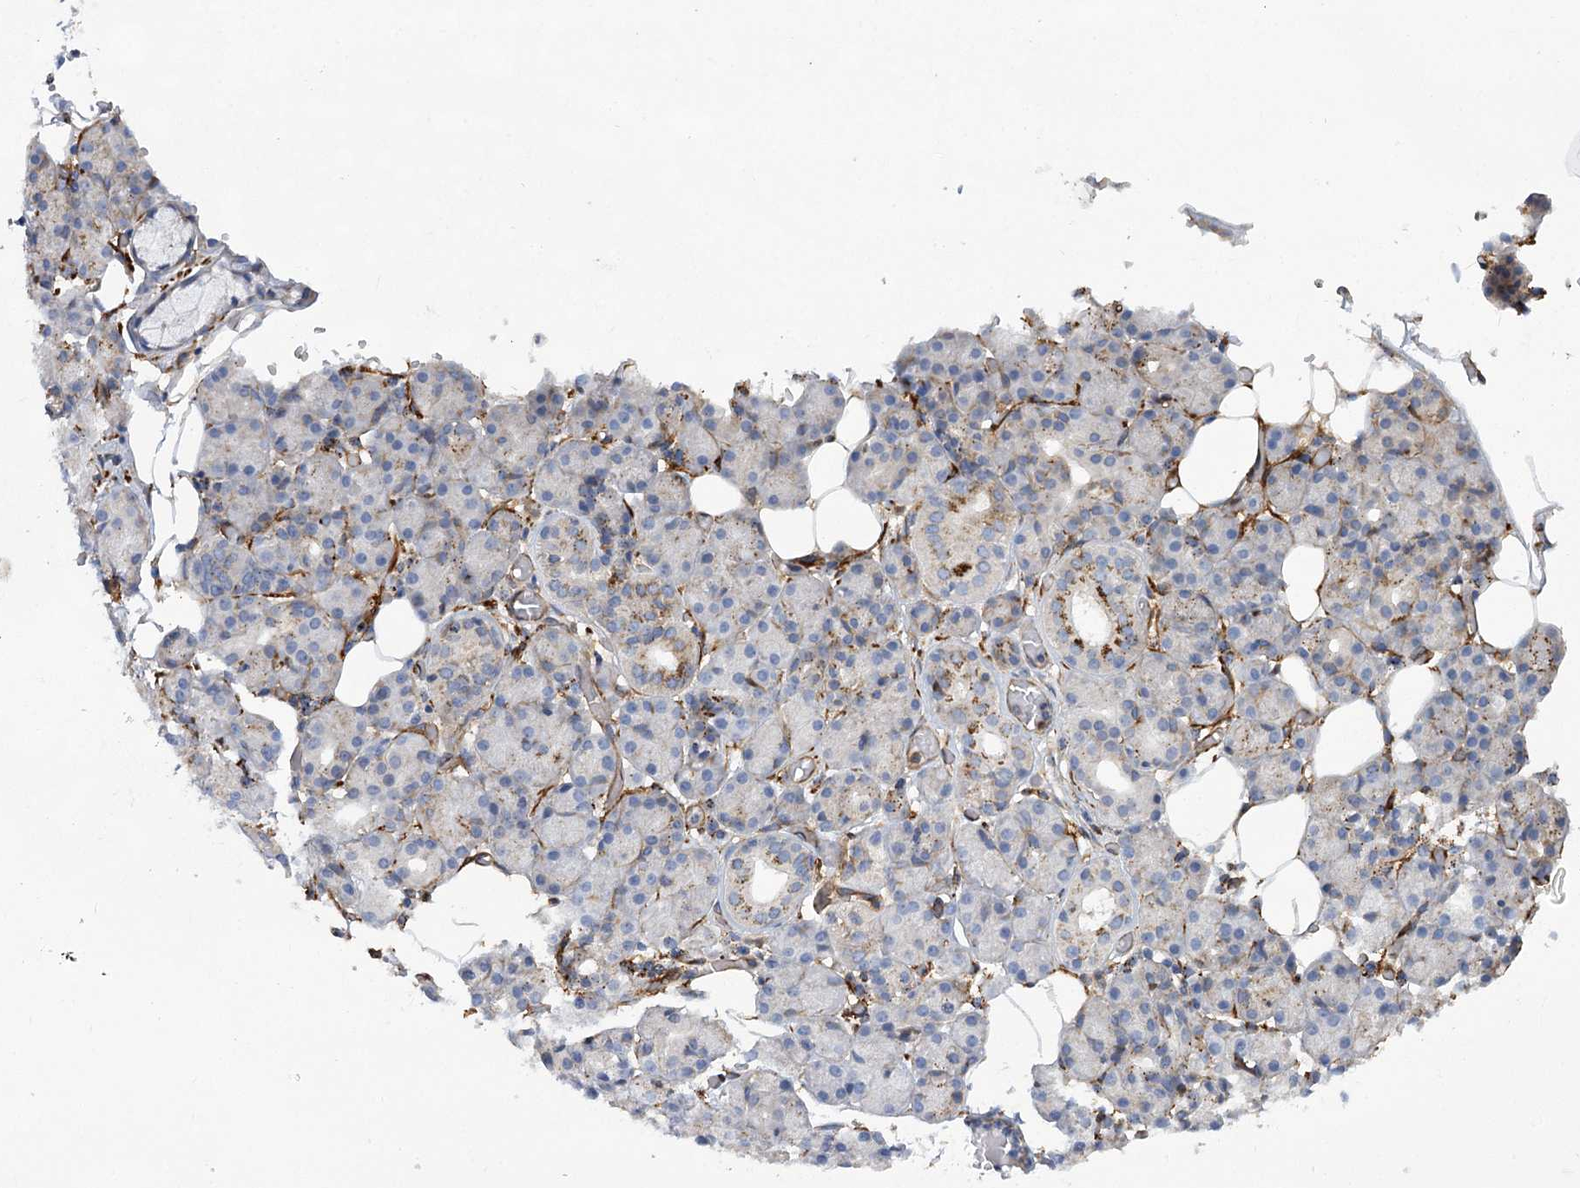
{"staining": {"intensity": "moderate", "quantity": "<25%", "location": "cytoplasmic/membranous"}, "tissue": "salivary gland", "cell_type": "Glandular cells", "image_type": "normal", "snomed": [{"axis": "morphology", "description": "Normal tissue, NOS"}, {"axis": "topography", "description": "Salivary gland"}], "caption": "The histopathology image exhibits a brown stain indicating the presence of a protein in the cytoplasmic/membranous of glandular cells in salivary gland.", "gene": "GUSB", "patient": {"sex": "male", "age": 63}}